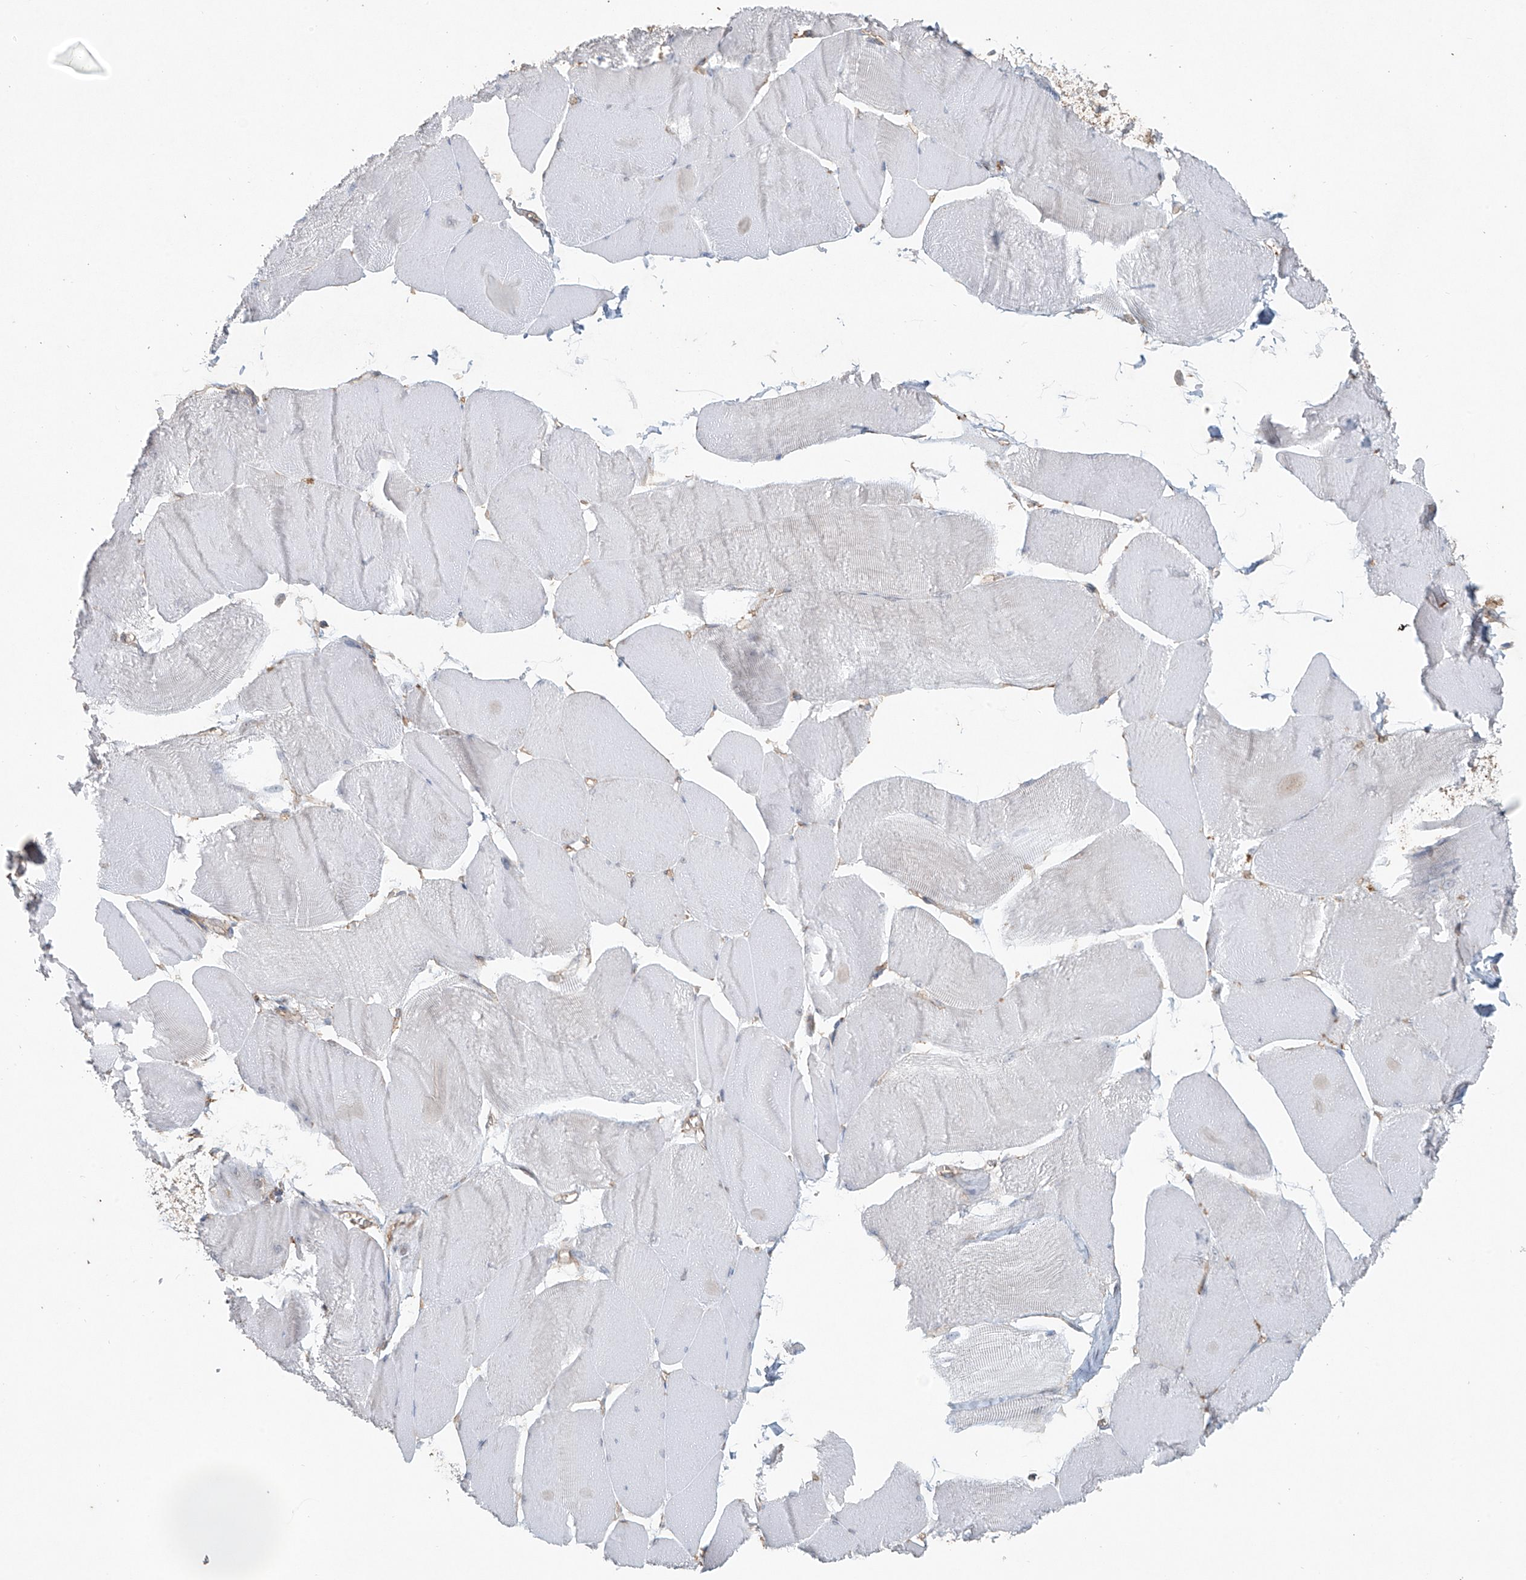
{"staining": {"intensity": "negative", "quantity": "none", "location": "none"}, "tissue": "skeletal muscle", "cell_type": "Myocytes", "image_type": "normal", "snomed": [{"axis": "morphology", "description": "Normal tissue, NOS"}, {"axis": "morphology", "description": "Basal cell carcinoma"}, {"axis": "topography", "description": "Skeletal muscle"}], "caption": "Immunohistochemistry (IHC) histopathology image of normal human skeletal muscle stained for a protein (brown), which shows no positivity in myocytes.", "gene": "TUBE1", "patient": {"sex": "female", "age": 64}}